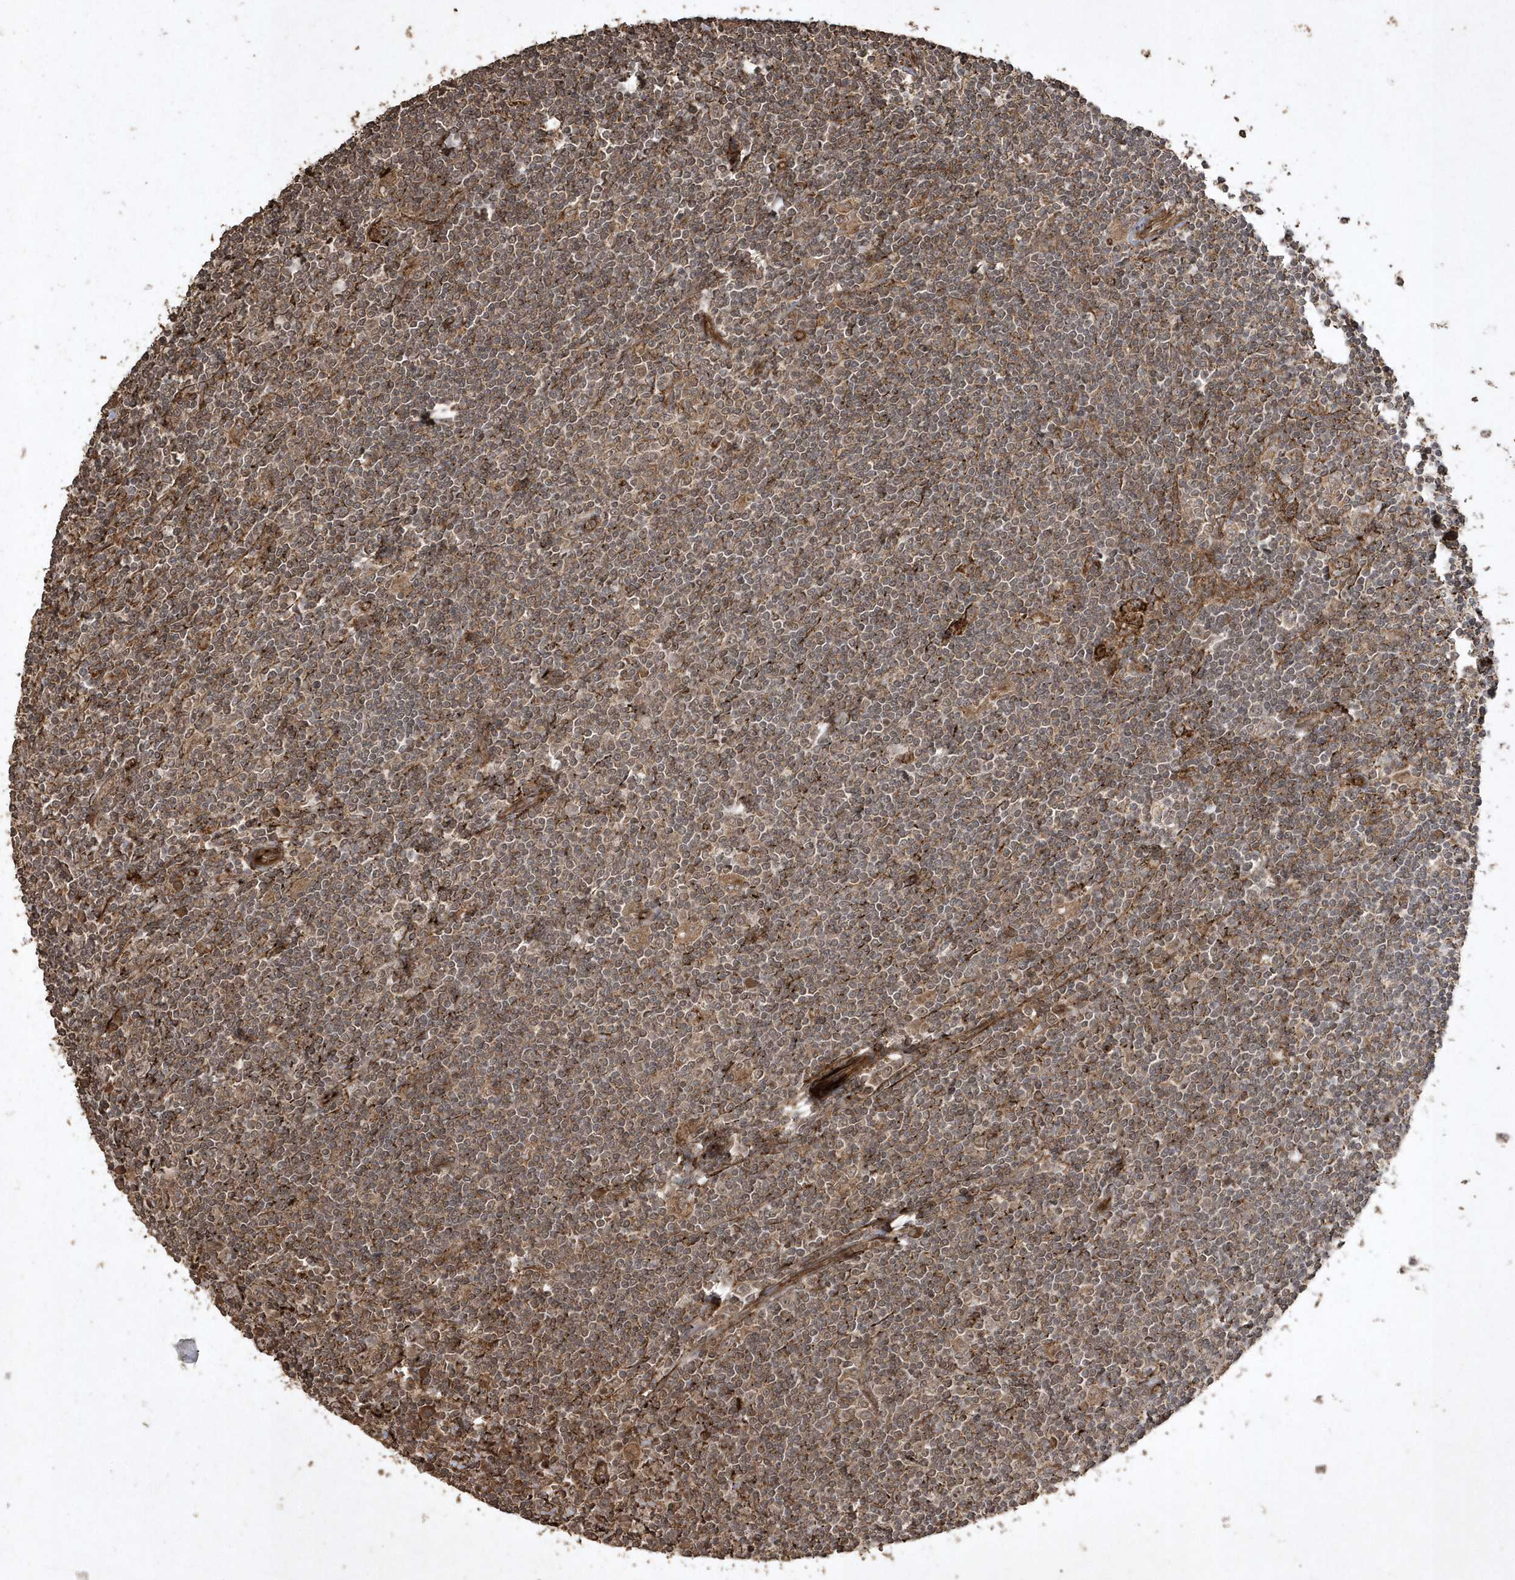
{"staining": {"intensity": "moderate", "quantity": "25%-75%", "location": "cytoplasmic/membranous"}, "tissue": "lymphoma", "cell_type": "Tumor cells", "image_type": "cancer", "snomed": [{"axis": "morphology", "description": "Malignant lymphoma, non-Hodgkin's type, Low grade"}, {"axis": "topography", "description": "Spleen"}], "caption": "Moderate cytoplasmic/membranous positivity for a protein is seen in about 25%-75% of tumor cells of low-grade malignant lymphoma, non-Hodgkin's type using IHC.", "gene": "AVPI1", "patient": {"sex": "male", "age": 76}}